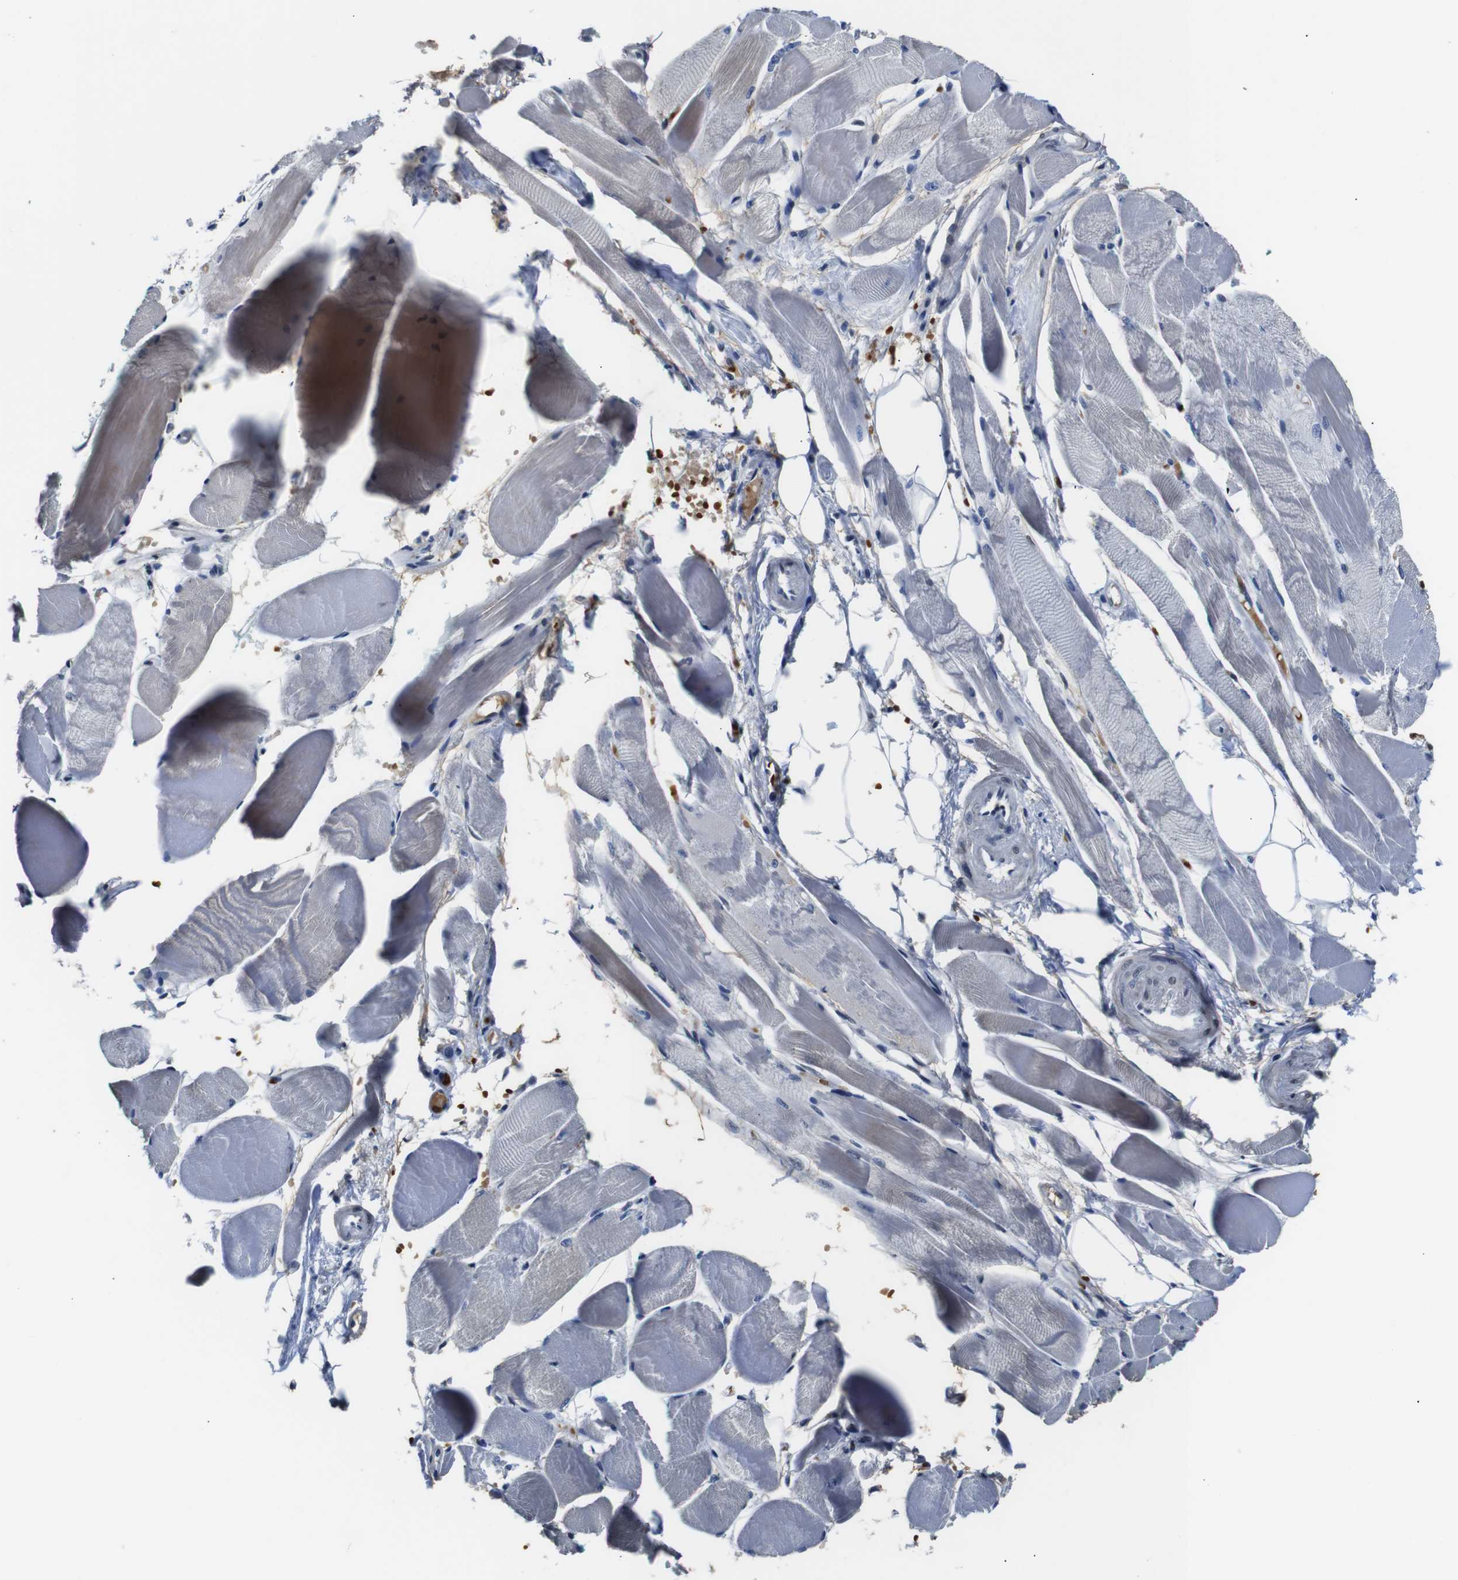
{"staining": {"intensity": "weak", "quantity": "25%-75%", "location": "cytoplasmic/membranous,nuclear"}, "tissue": "skeletal muscle", "cell_type": "Myocytes", "image_type": "normal", "snomed": [{"axis": "morphology", "description": "Normal tissue, NOS"}, {"axis": "topography", "description": "Skeletal muscle"}, {"axis": "topography", "description": "Peripheral nerve tissue"}], "caption": "The immunohistochemical stain shows weak cytoplasmic/membranous,nuclear positivity in myocytes of benign skeletal muscle. The staining was performed using DAB (3,3'-diaminobenzidine), with brown indicating positive protein expression. Nuclei are stained blue with hematoxylin.", "gene": "ILDR2", "patient": {"sex": "female", "age": 84}}